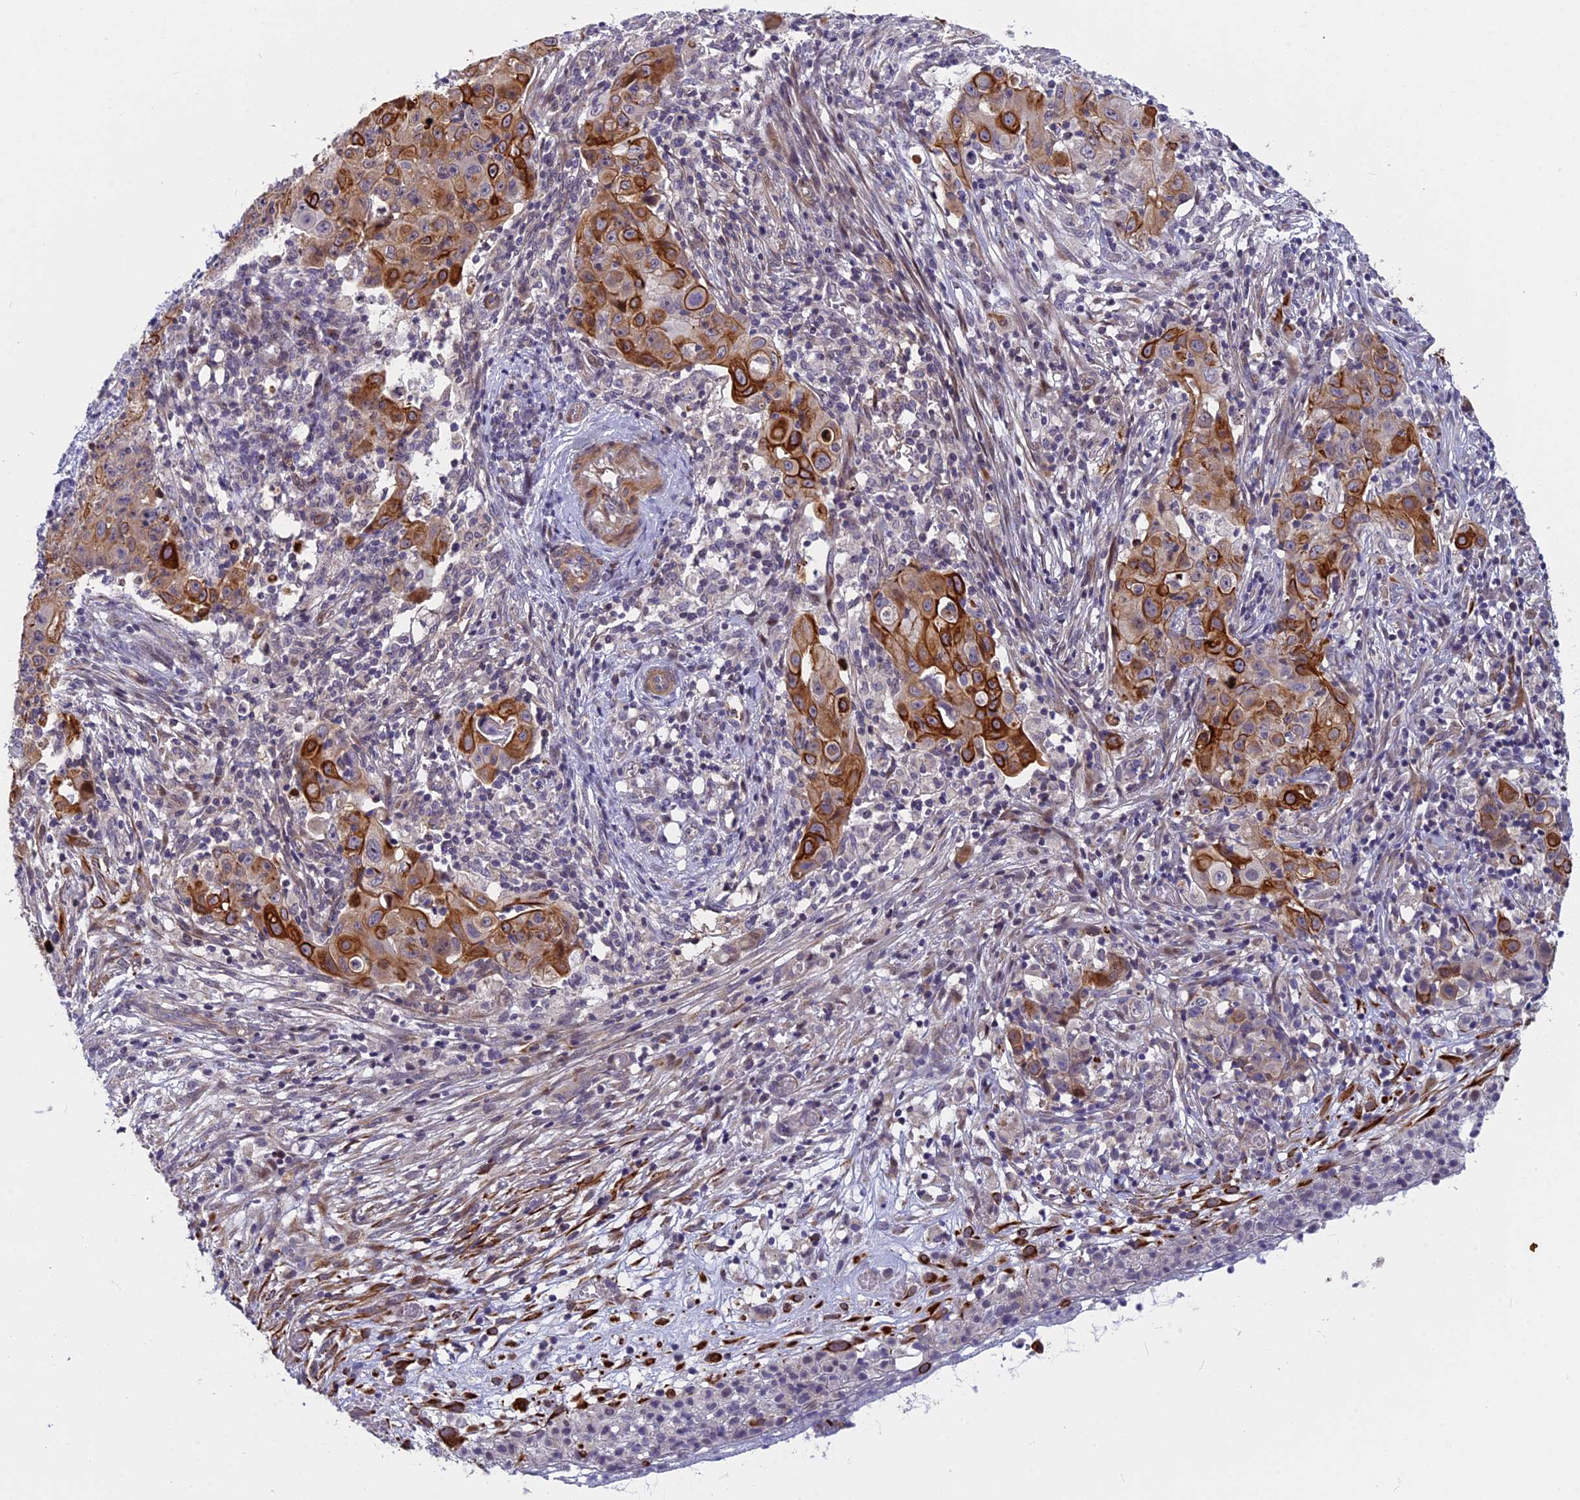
{"staining": {"intensity": "strong", "quantity": ">75%", "location": "cytoplasmic/membranous"}, "tissue": "ovarian cancer", "cell_type": "Tumor cells", "image_type": "cancer", "snomed": [{"axis": "morphology", "description": "Carcinoma, endometroid"}, {"axis": "topography", "description": "Ovary"}], "caption": "Ovarian endometroid carcinoma stained with a brown dye exhibits strong cytoplasmic/membranous positive expression in about >75% of tumor cells.", "gene": "ANKRD34B", "patient": {"sex": "female", "age": 42}}